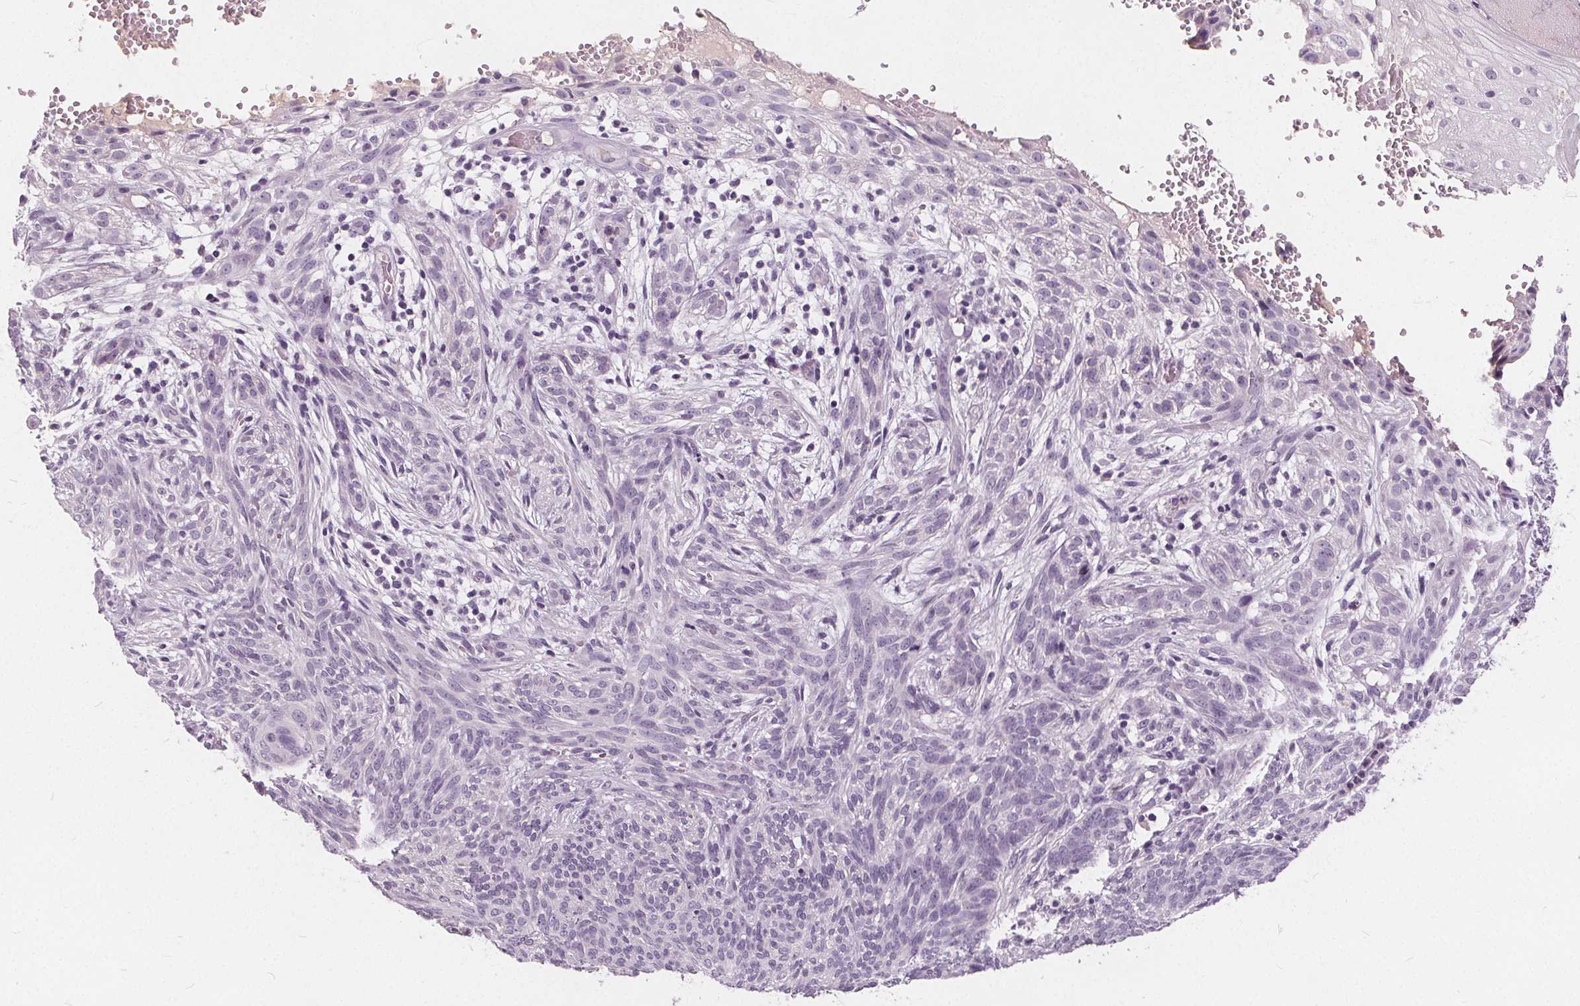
{"staining": {"intensity": "negative", "quantity": "none", "location": "none"}, "tissue": "skin cancer", "cell_type": "Tumor cells", "image_type": "cancer", "snomed": [{"axis": "morphology", "description": "Basal cell carcinoma"}, {"axis": "topography", "description": "Skin"}], "caption": "DAB (3,3'-diaminobenzidine) immunohistochemical staining of human skin basal cell carcinoma shows no significant expression in tumor cells.", "gene": "PLA2G2E", "patient": {"sex": "male", "age": 84}}